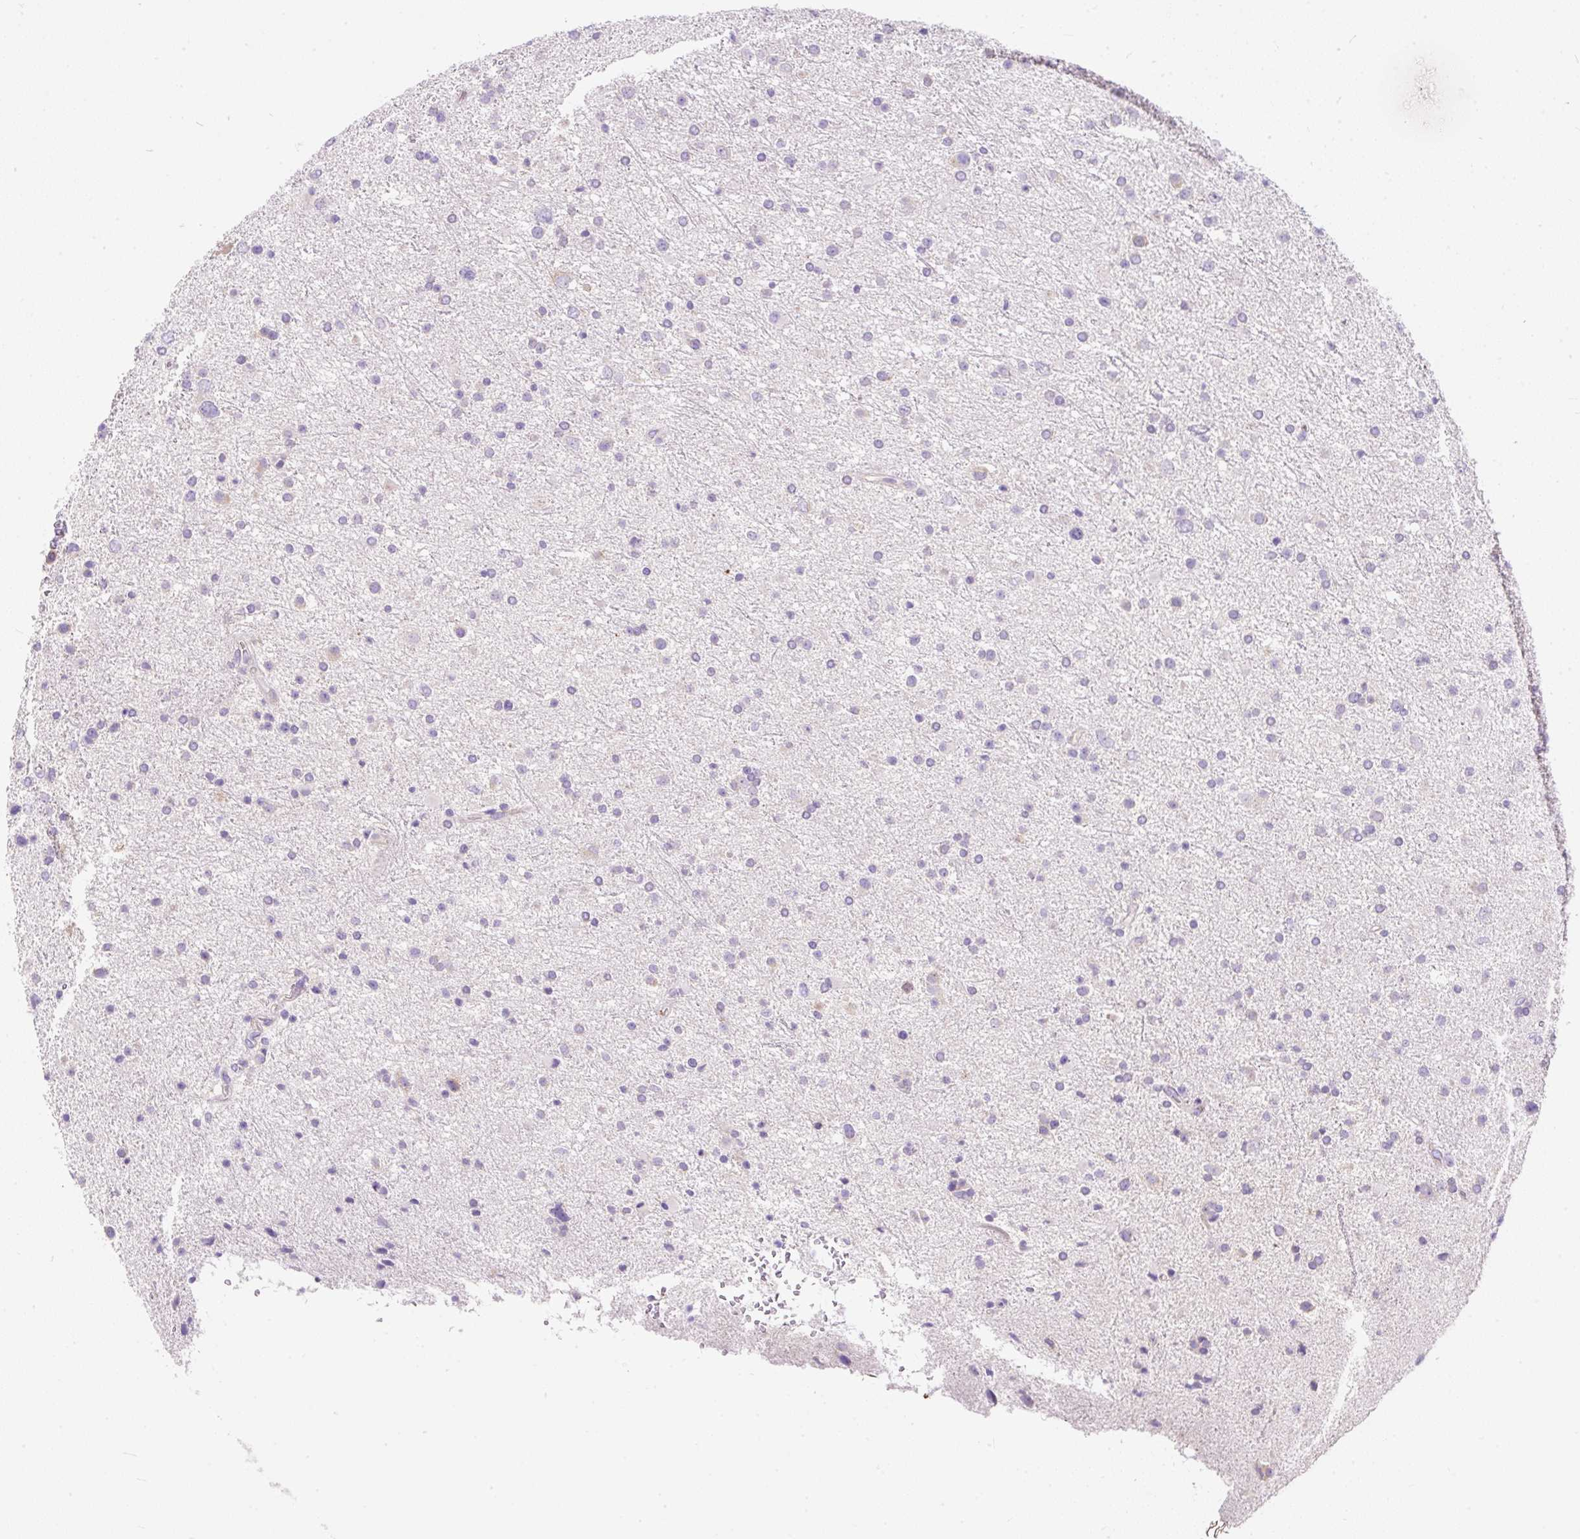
{"staining": {"intensity": "negative", "quantity": "none", "location": "none"}, "tissue": "glioma", "cell_type": "Tumor cells", "image_type": "cancer", "snomed": [{"axis": "morphology", "description": "Glioma, malignant, Low grade"}, {"axis": "topography", "description": "Brain"}], "caption": "Immunohistochemistry (IHC) photomicrograph of glioma stained for a protein (brown), which demonstrates no expression in tumor cells. Nuclei are stained in blue.", "gene": "SUSD5", "patient": {"sex": "female", "age": 32}}